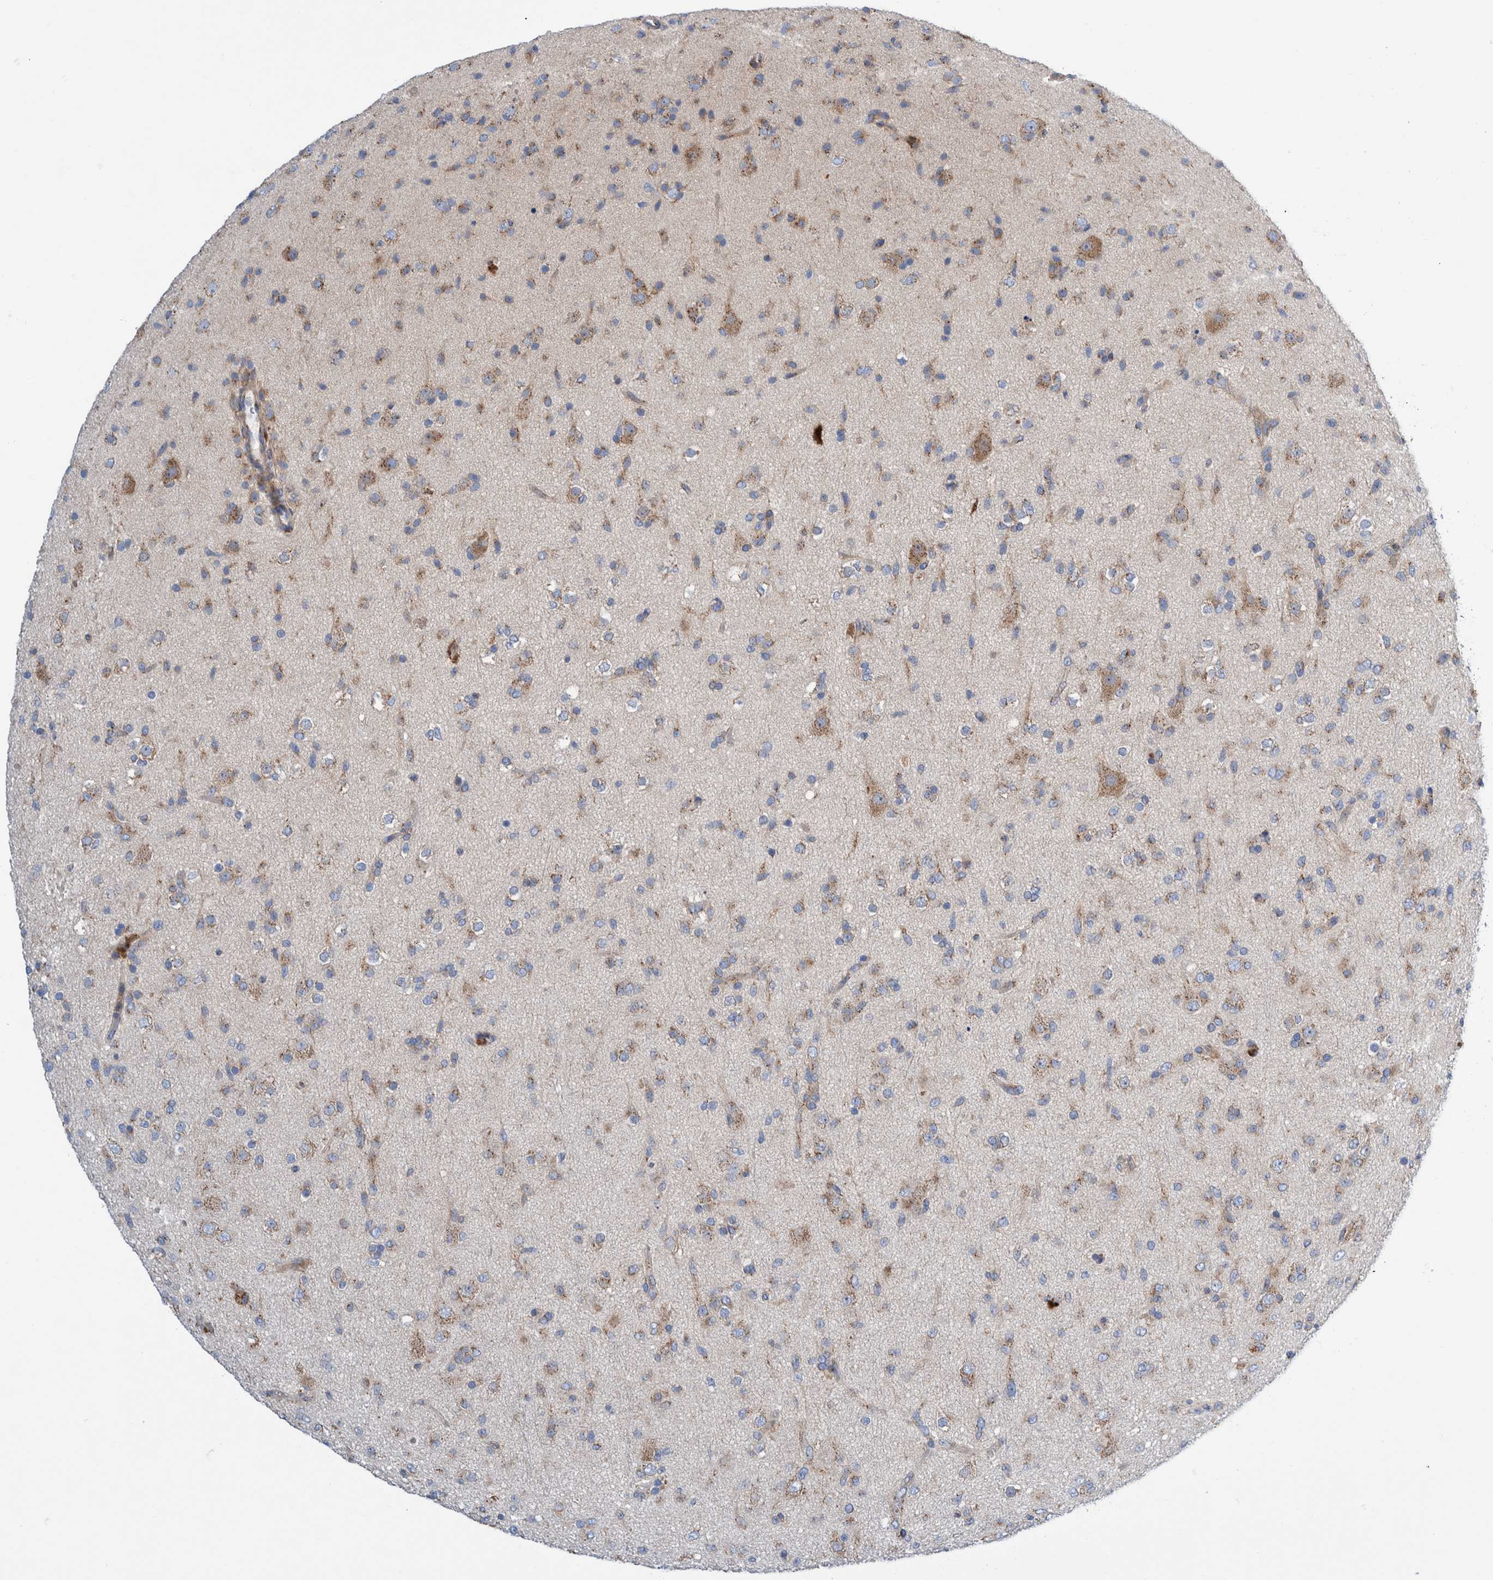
{"staining": {"intensity": "weak", "quantity": ">75%", "location": "cytoplasmic/membranous"}, "tissue": "glioma", "cell_type": "Tumor cells", "image_type": "cancer", "snomed": [{"axis": "morphology", "description": "Glioma, malignant, Low grade"}, {"axis": "topography", "description": "Brain"}], "caption": "Glioma stained with IHC displays weak cytoplasmic/membranous expression in about >75% of tumor cells.", "gene": "TRIM58", "patient": {"sex": "male", "age": 65}}